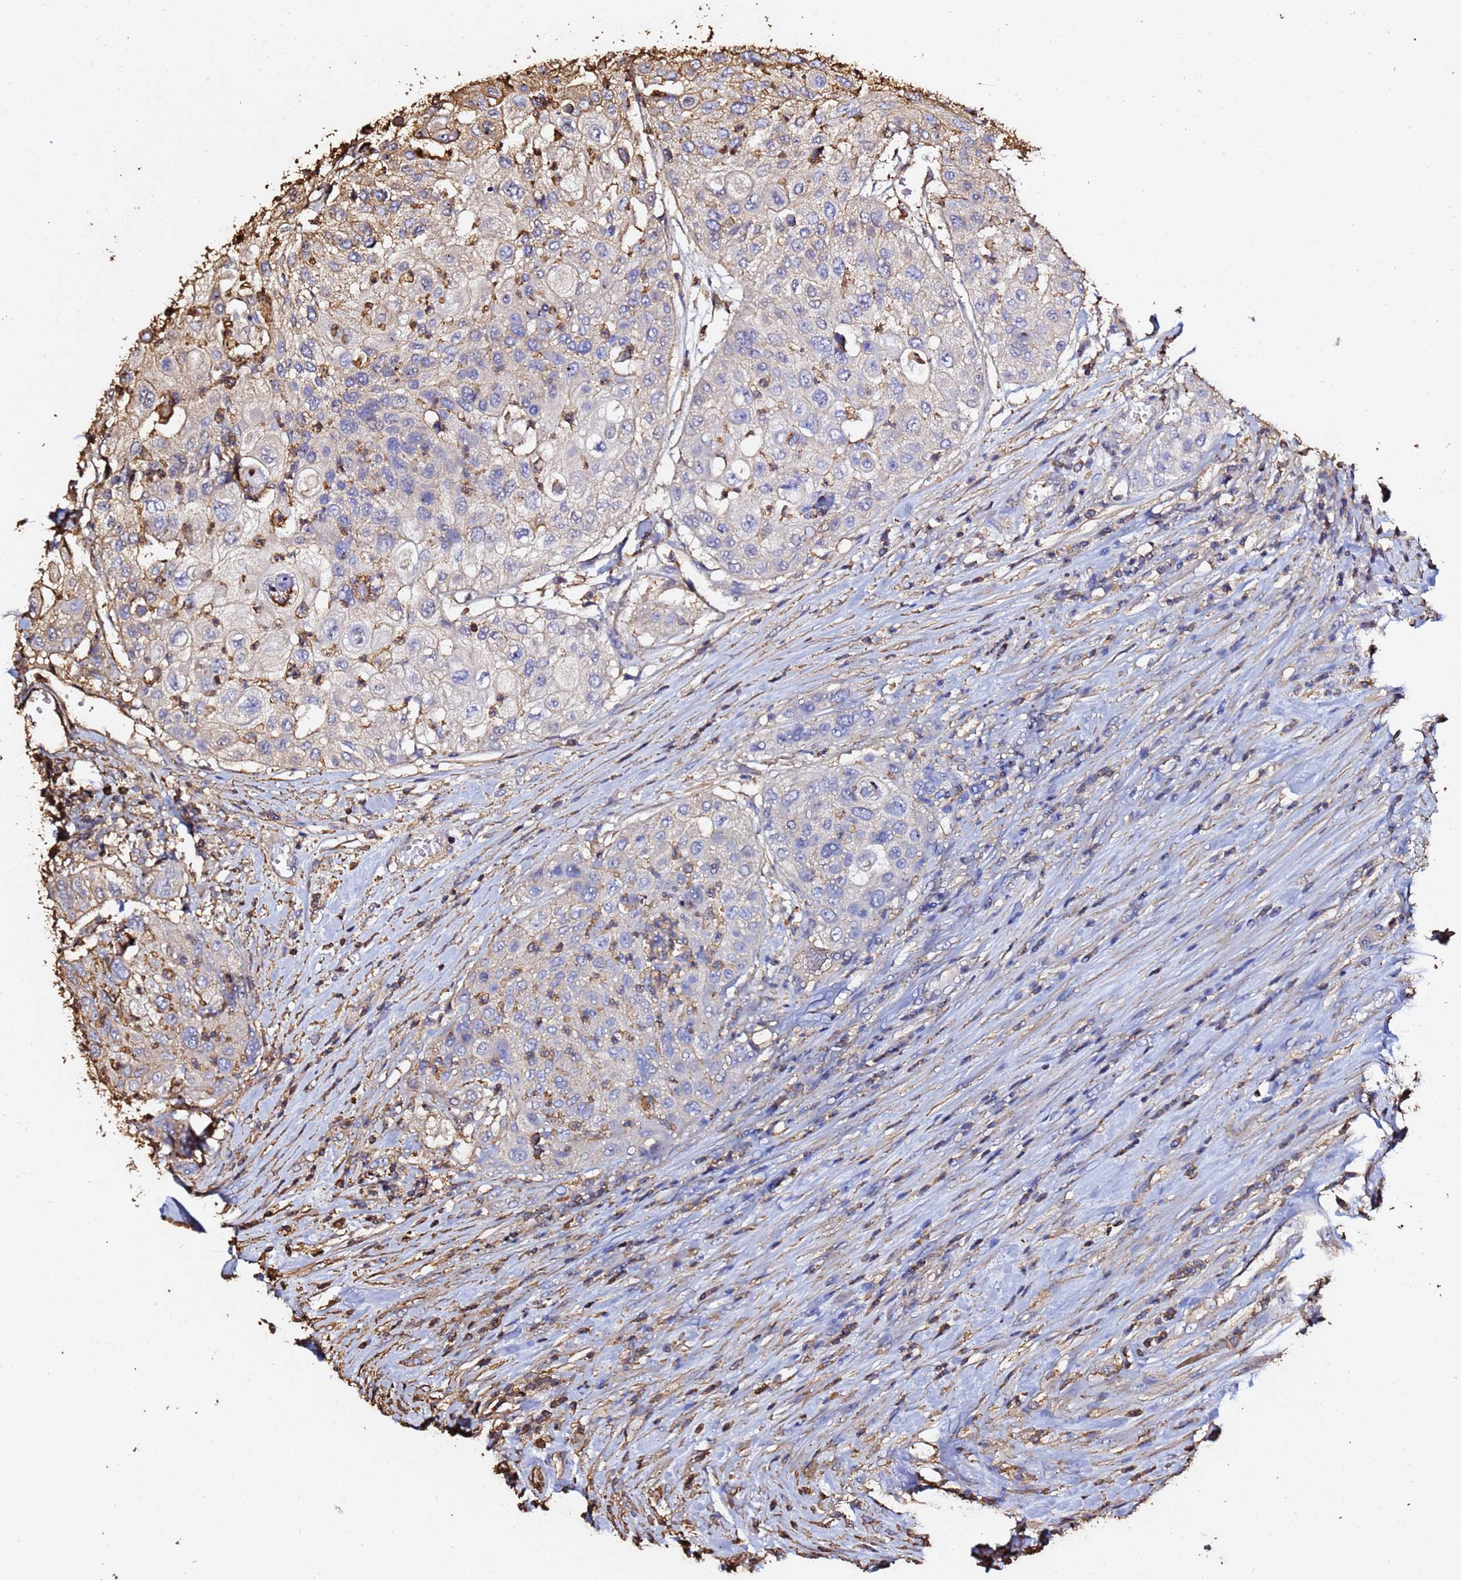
{"staining": {"intensity": "moderate", "quantity": "<25%", "location": "cytoplasmic/membranous"}, "tissue": "urothelial cancer", "cell_type": "Tumor cells", "image_type": "cancer", "snomed": [{"axis": "morphology", "description": "Urothelial carcinoma, High grade"}, {"axis": "topography", "description": "Urinary bladder"}], "caption": "Immunohistochemical staining of human urothelial cancer shows low levels of moderate cytoplasmic/membranous positivity in about <25% of tumor cells.", "gene": "ACTB", "patient": {"sex": "female", "age": 79}}